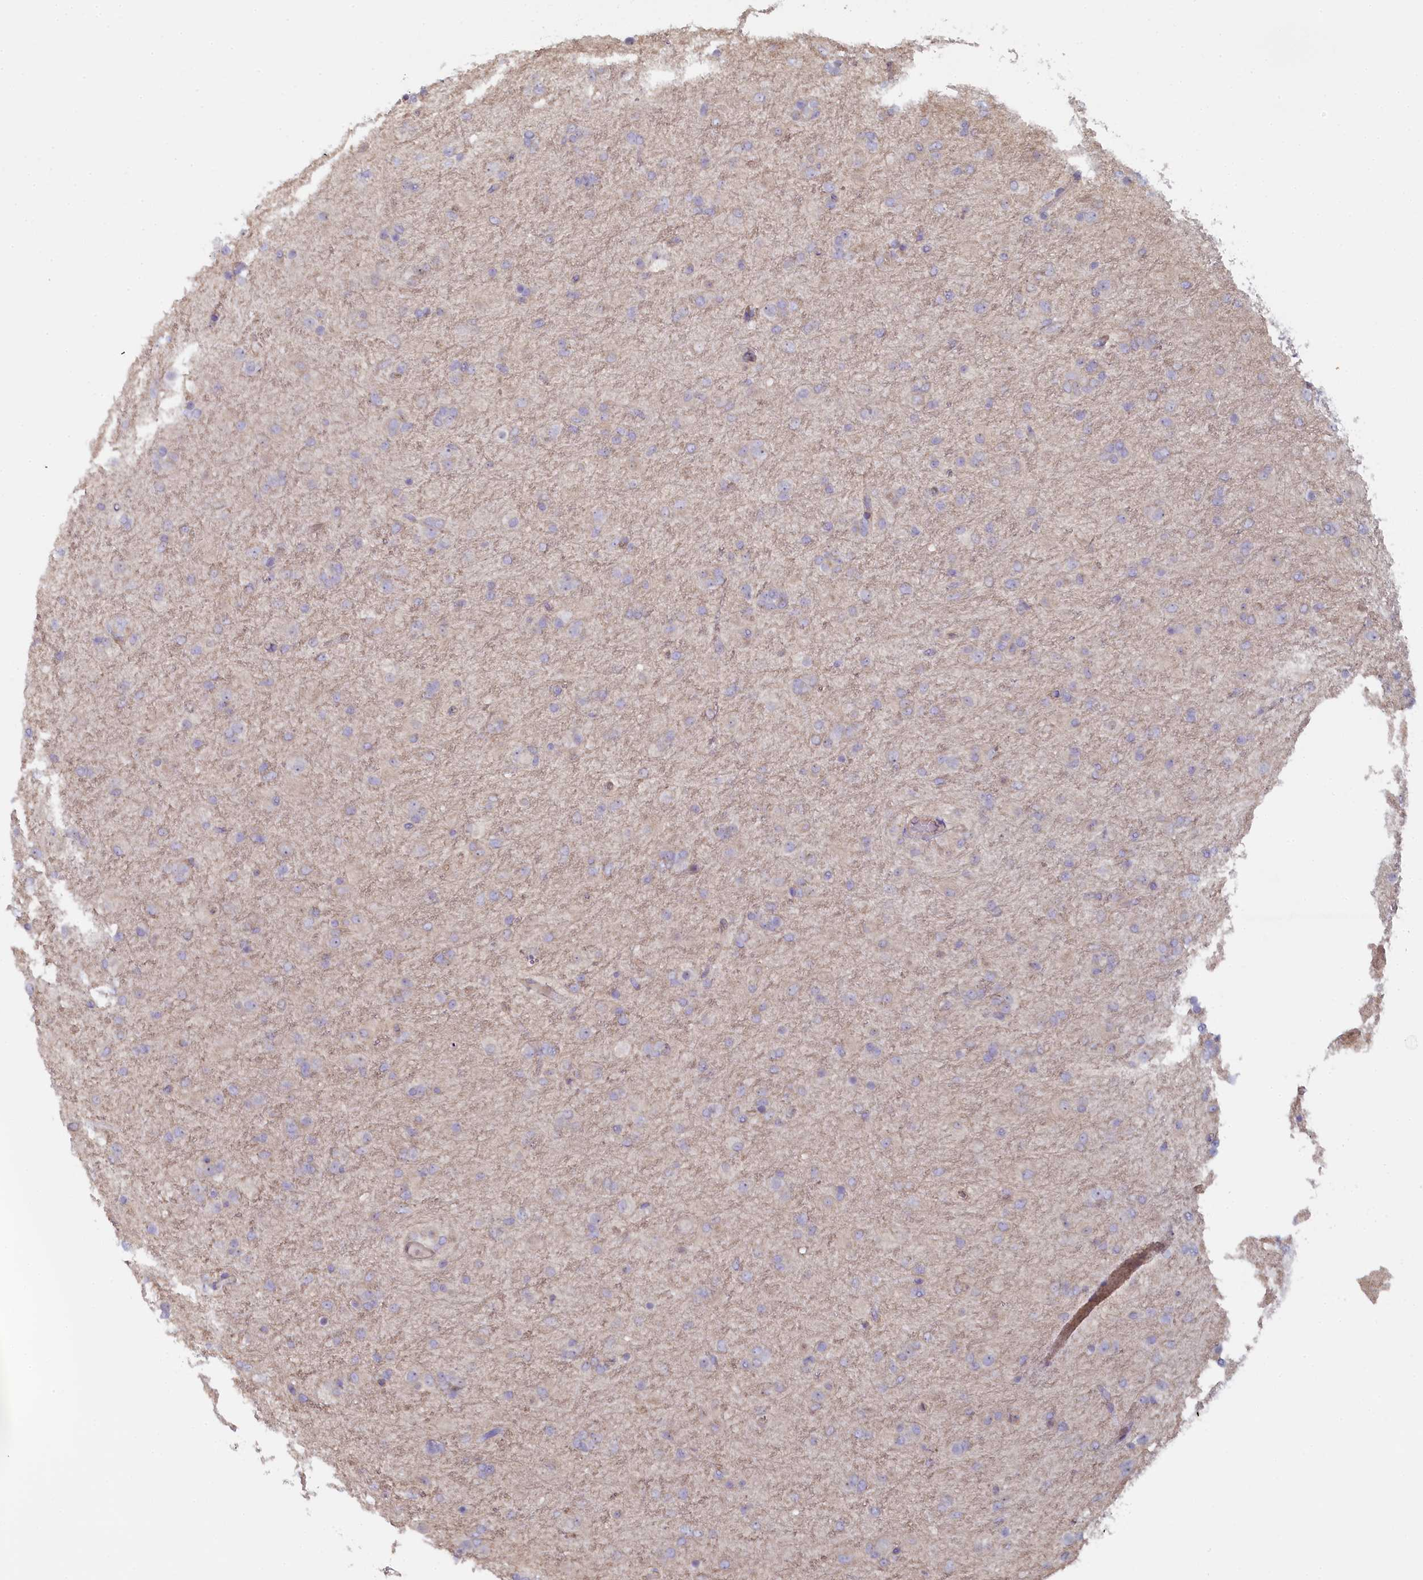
{"staining": {"intensity": "negative", "quantity": "none", "location": "none"}, "tissue": "glioma", "cell_type": "Tumor cells", "image_type": "cancer", "snomed": [{"axis": "morphology", "description": "Glioma, malignant, Low grade"}, {"axis": "topography", "description": "Brain"}], "caption": "Histopathology image shows no significant protein positivity in tumor cells of malignant glioma (low-grade).", "gene": "INTS4", "patient": {"sex": "male", "age": 65}}